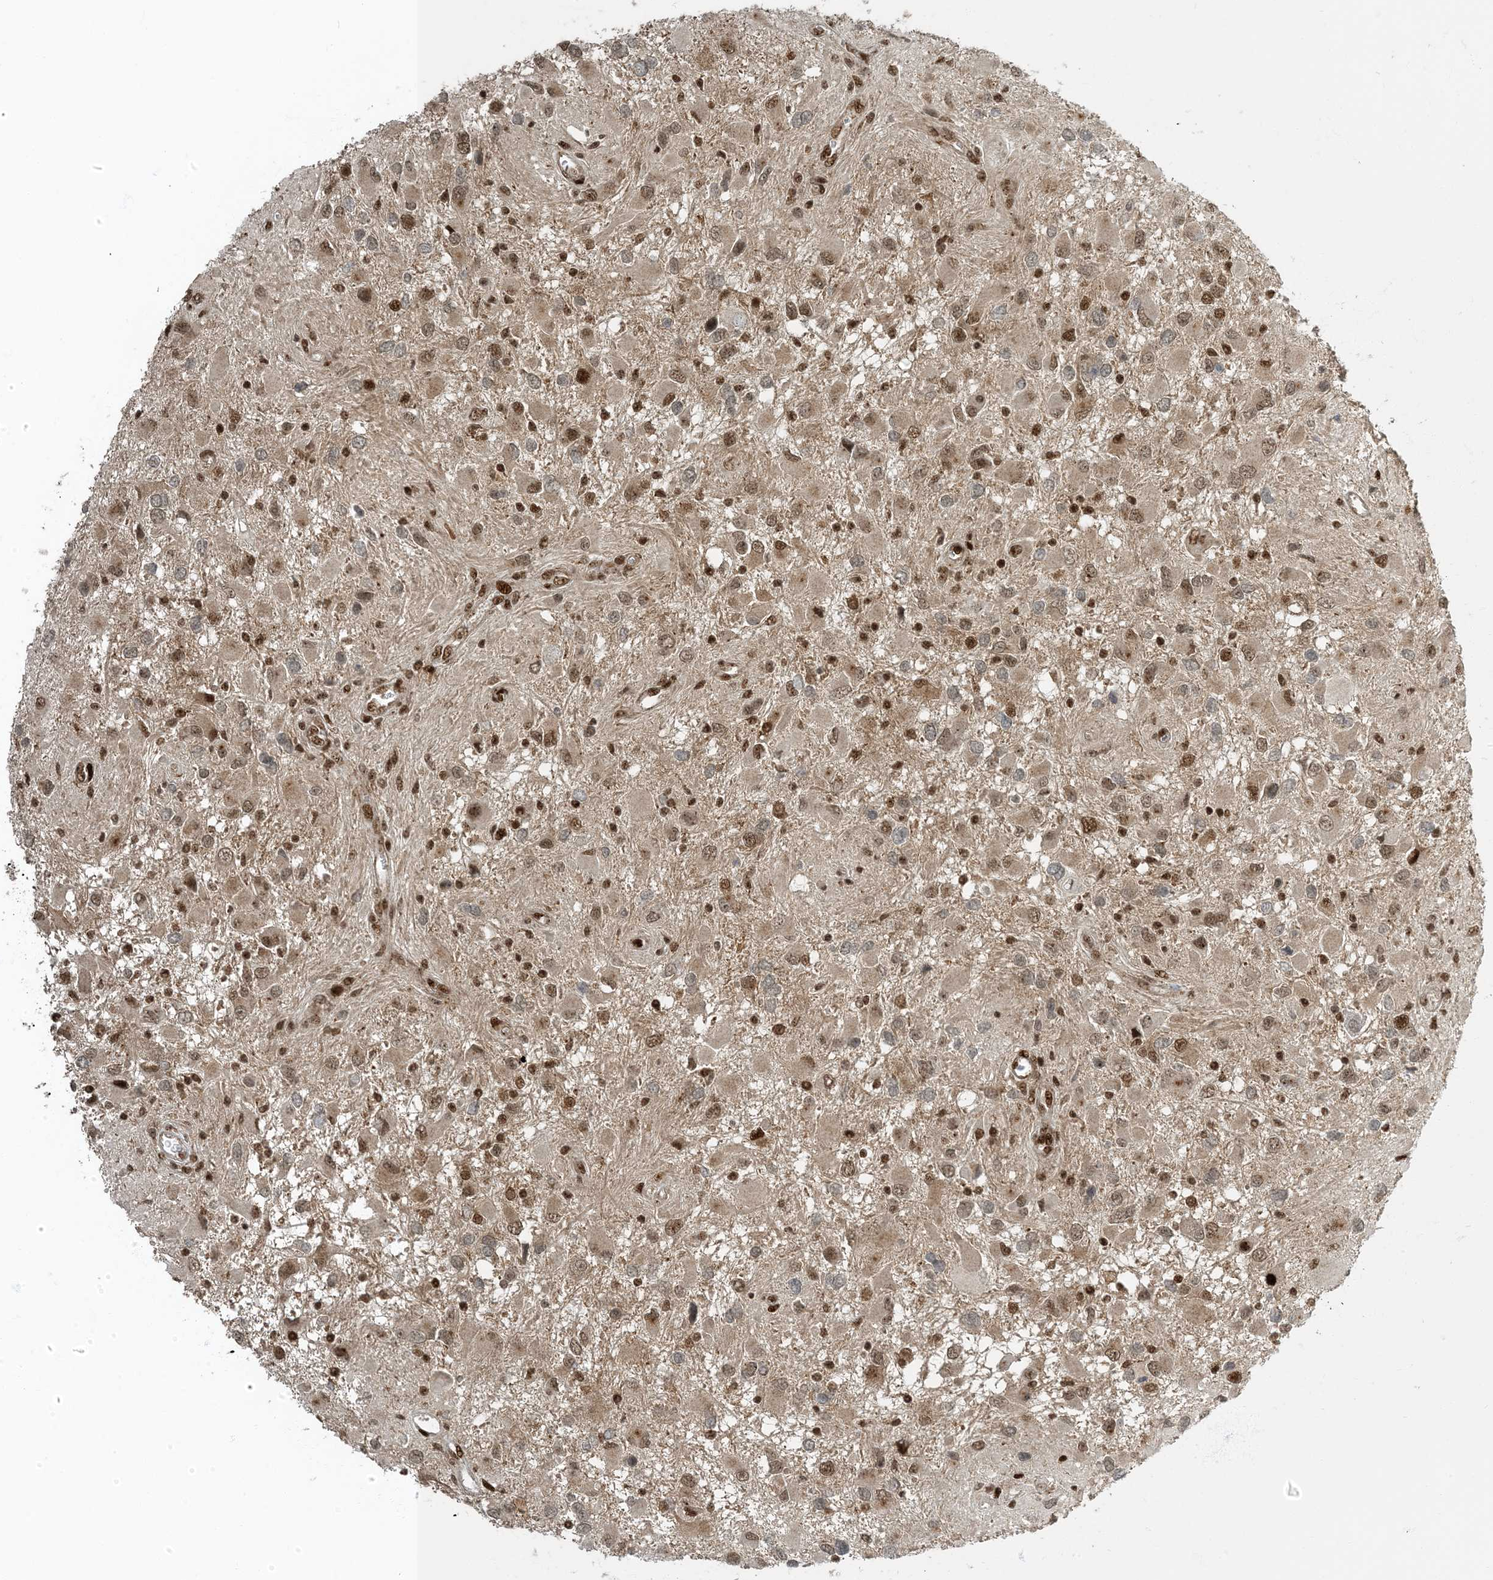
{"staining": {"intensity": "moderate", "quantity": ">75%", "location": "nuclear"}, "tissue": "glioma", "cell_type": "Tumor cells", "image_type": "cancer", "snomed": [{"axis": "morphology", "description": "Glioma, malignant, High grade"}, {"axis": "topography", "description": "Brain"}], "caption": "Glioma stained for a protein exhibits moderate nuclear positivity in tumor cells.", "gene": "MBD1", "patient": {"sex": "male", "age": 53}}